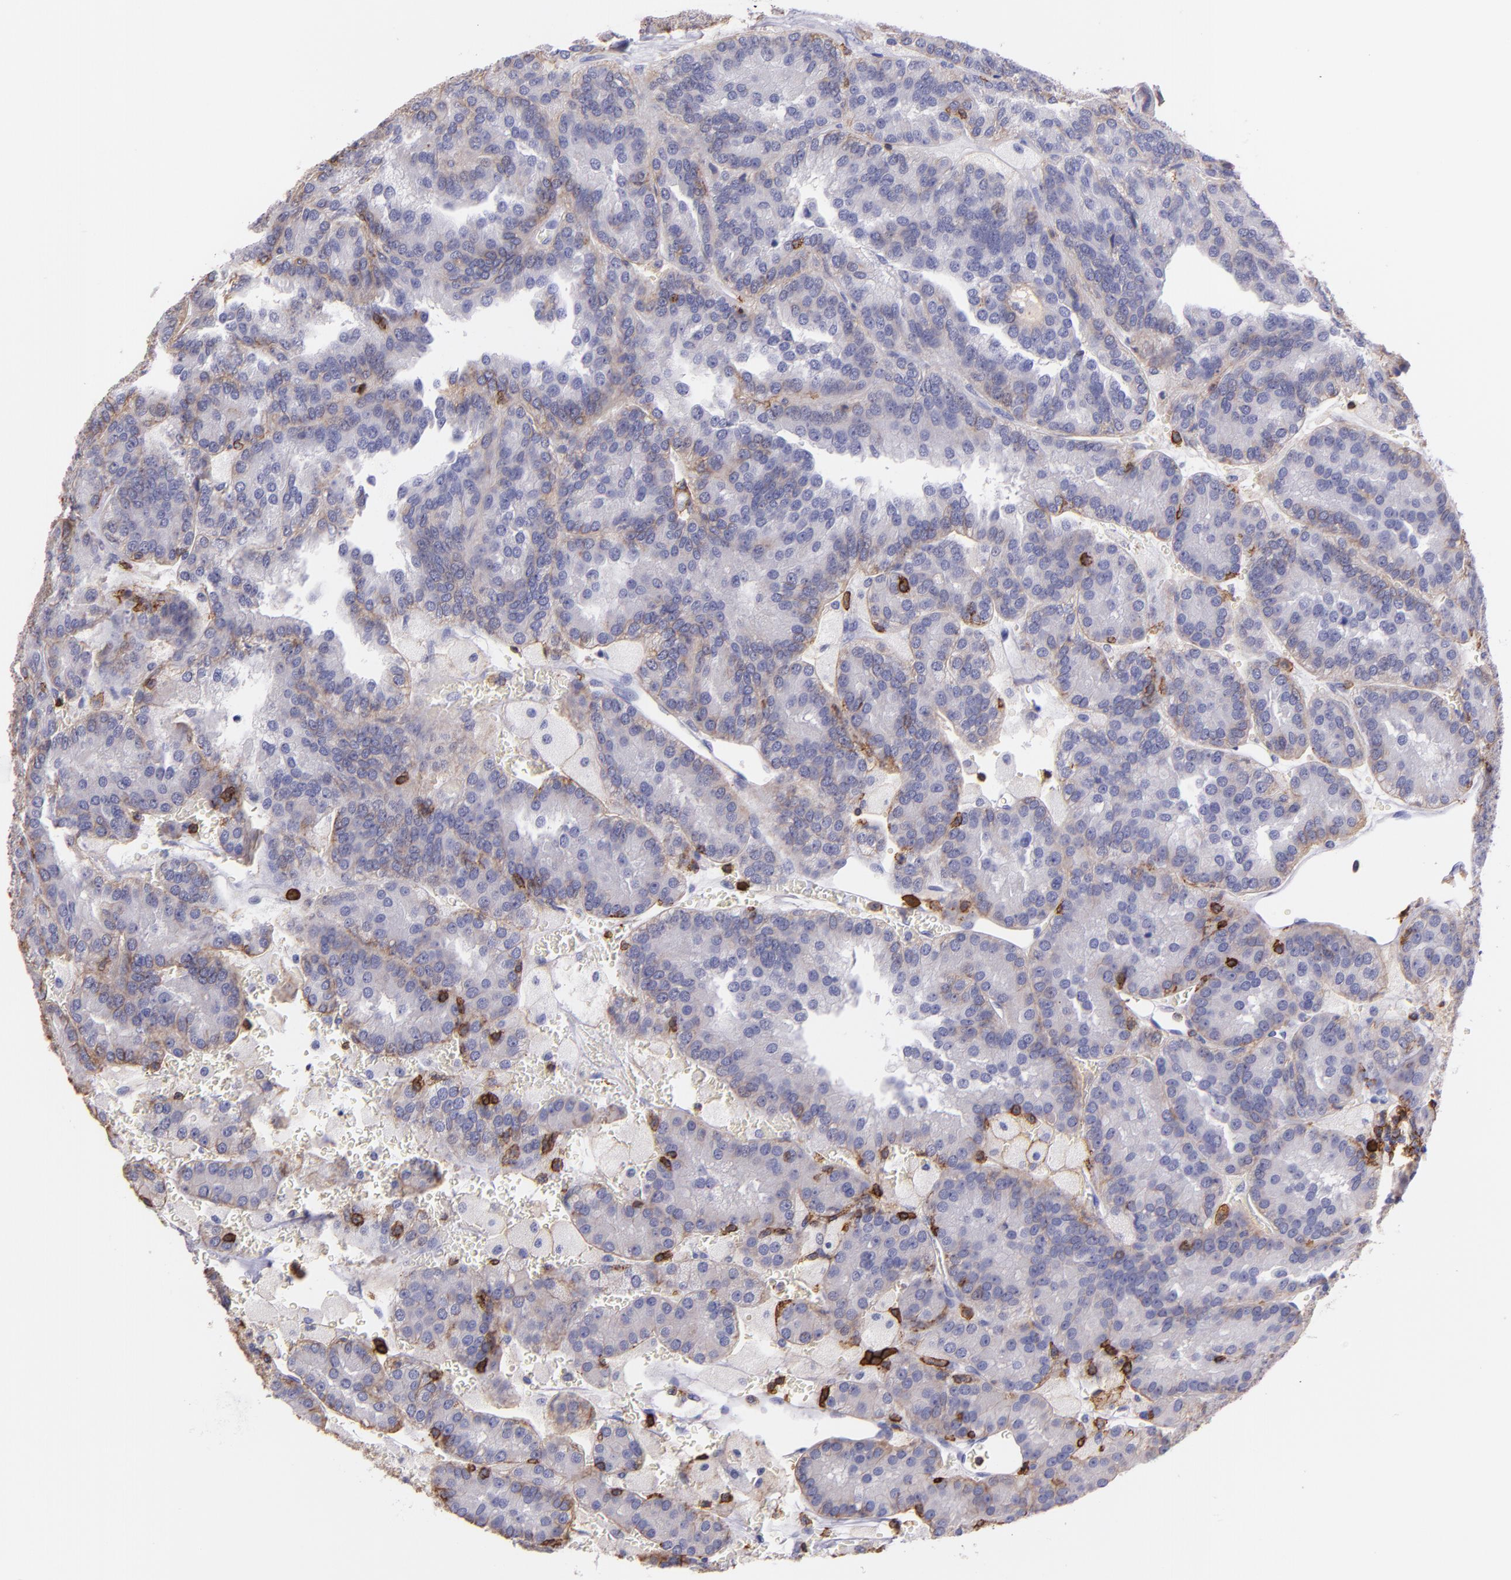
{"staining": {"intensity": "weak", "quantity": "25%-75%", "location": "cytoplasmic/membranous"}, "tissue": "renal cancer", "cell_type": "Tumor cells", "image_type": "cancer", "snomed": [{"axis": "morphology", "description": "Adenocarcinoma, NOS"}, {"axis": "topography", "description": "Kidney"}], "caption": "Immunohistochemical staining of human renal adenocarcinoma shows low levels of weak cytoplasmic/membranous protein staining in approximately 25%-75% of tumor cells.", "gene": "SPN", "patient": {"sex": "male", "age": 46}}